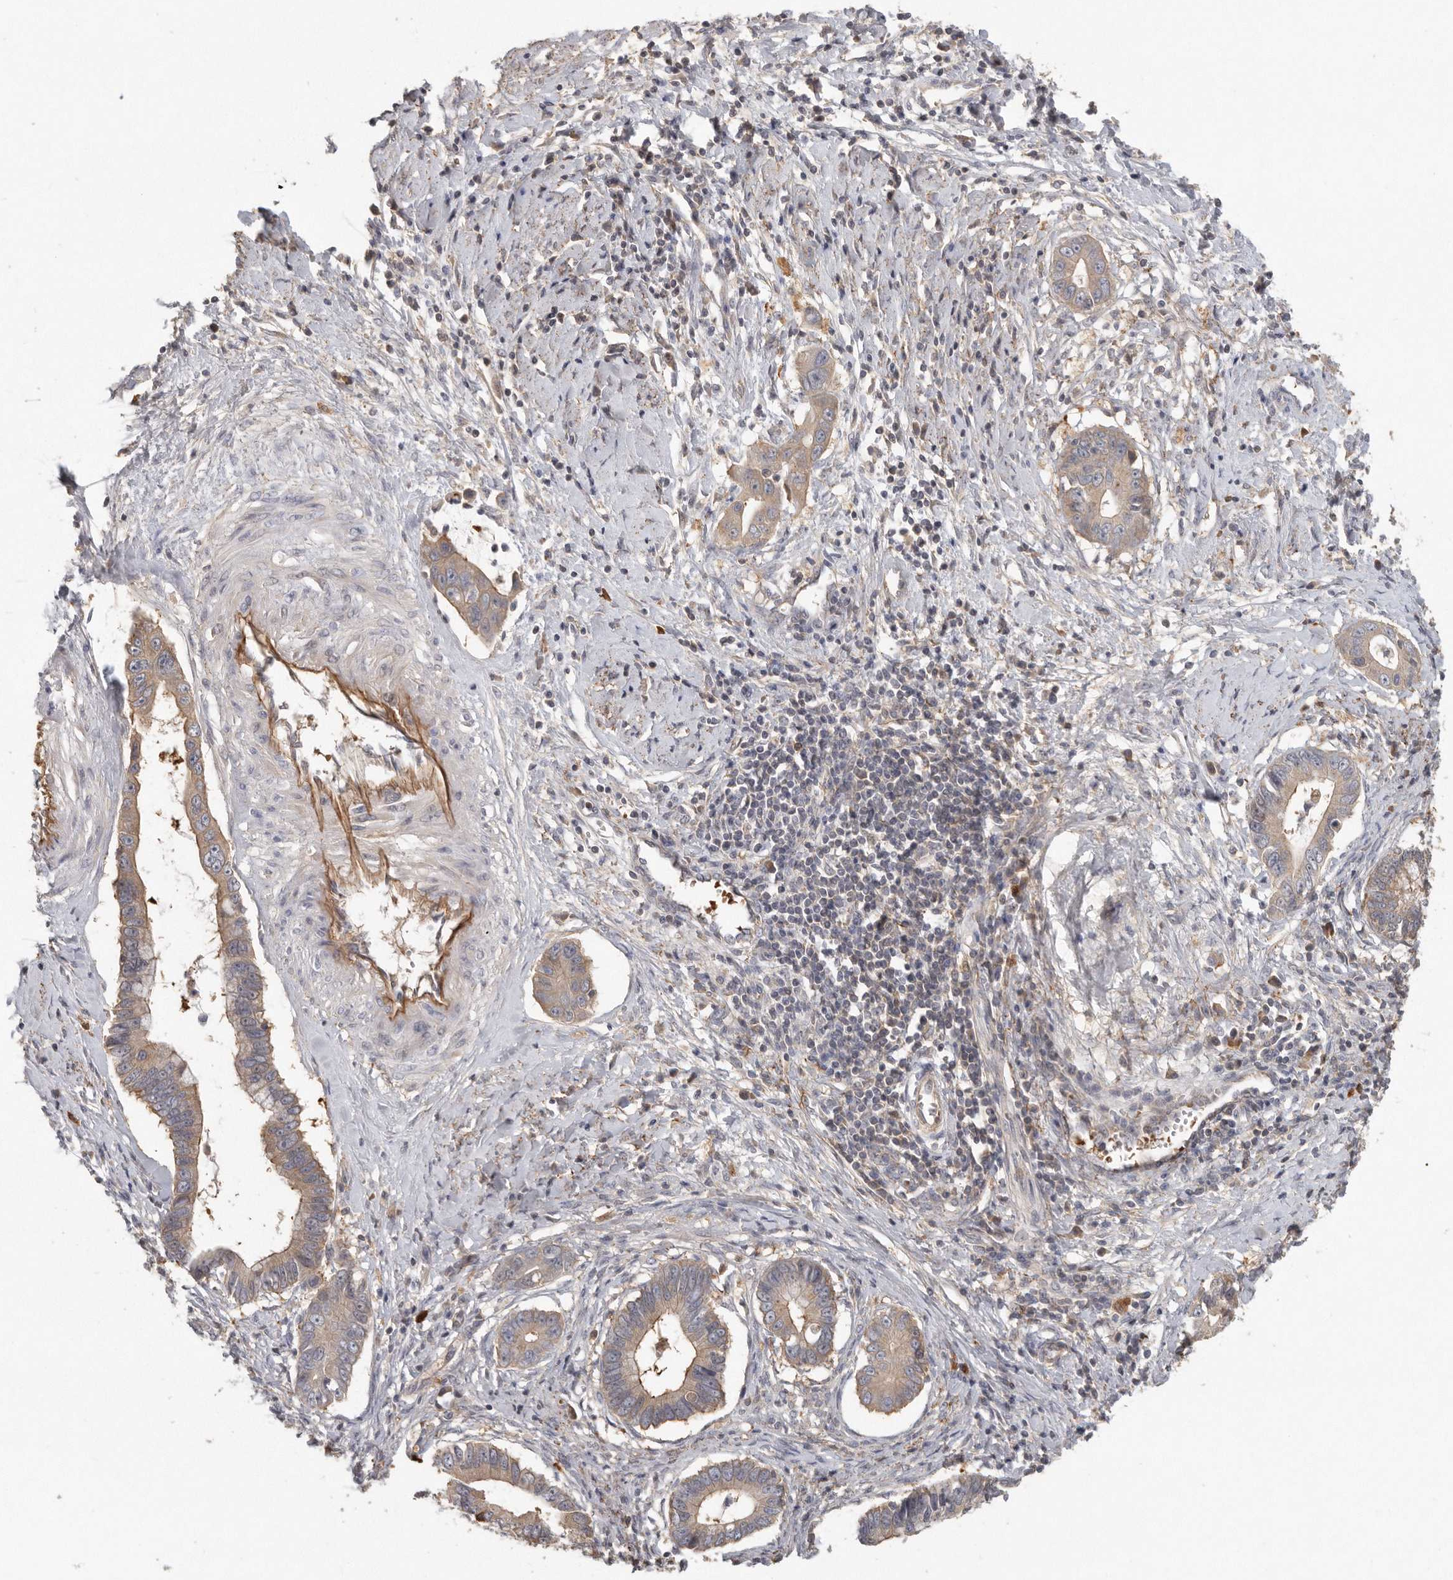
{"staining": {"intensity": "moderate", "quantity": ">75%", "location": "cytoplasmic/membranous"}, "tissue": "cervical cancer", "cell_type": "Tumor cells", "image_type": "cancer", "snomed": [{"axis": "morphology", "description": "Adenocarcinoma, NOS"}, {"axis": "topography", "description": "Cervix"}], "caption": "Immunohistochemistry staining of cervical cancer (adenocarcinoma), which reveals medium levels of moderate cytoplasmic/membranous expression in approximately >75% of tumor cells indicating moderate cytoplasmic/membranous protein staining. The staining was performed using DAB (brown) for protein detection and nuclei were counterstained in hematoxylin (blue).", "gene": "CFAP298", "patient": {"sex": "female", "age": 44}}